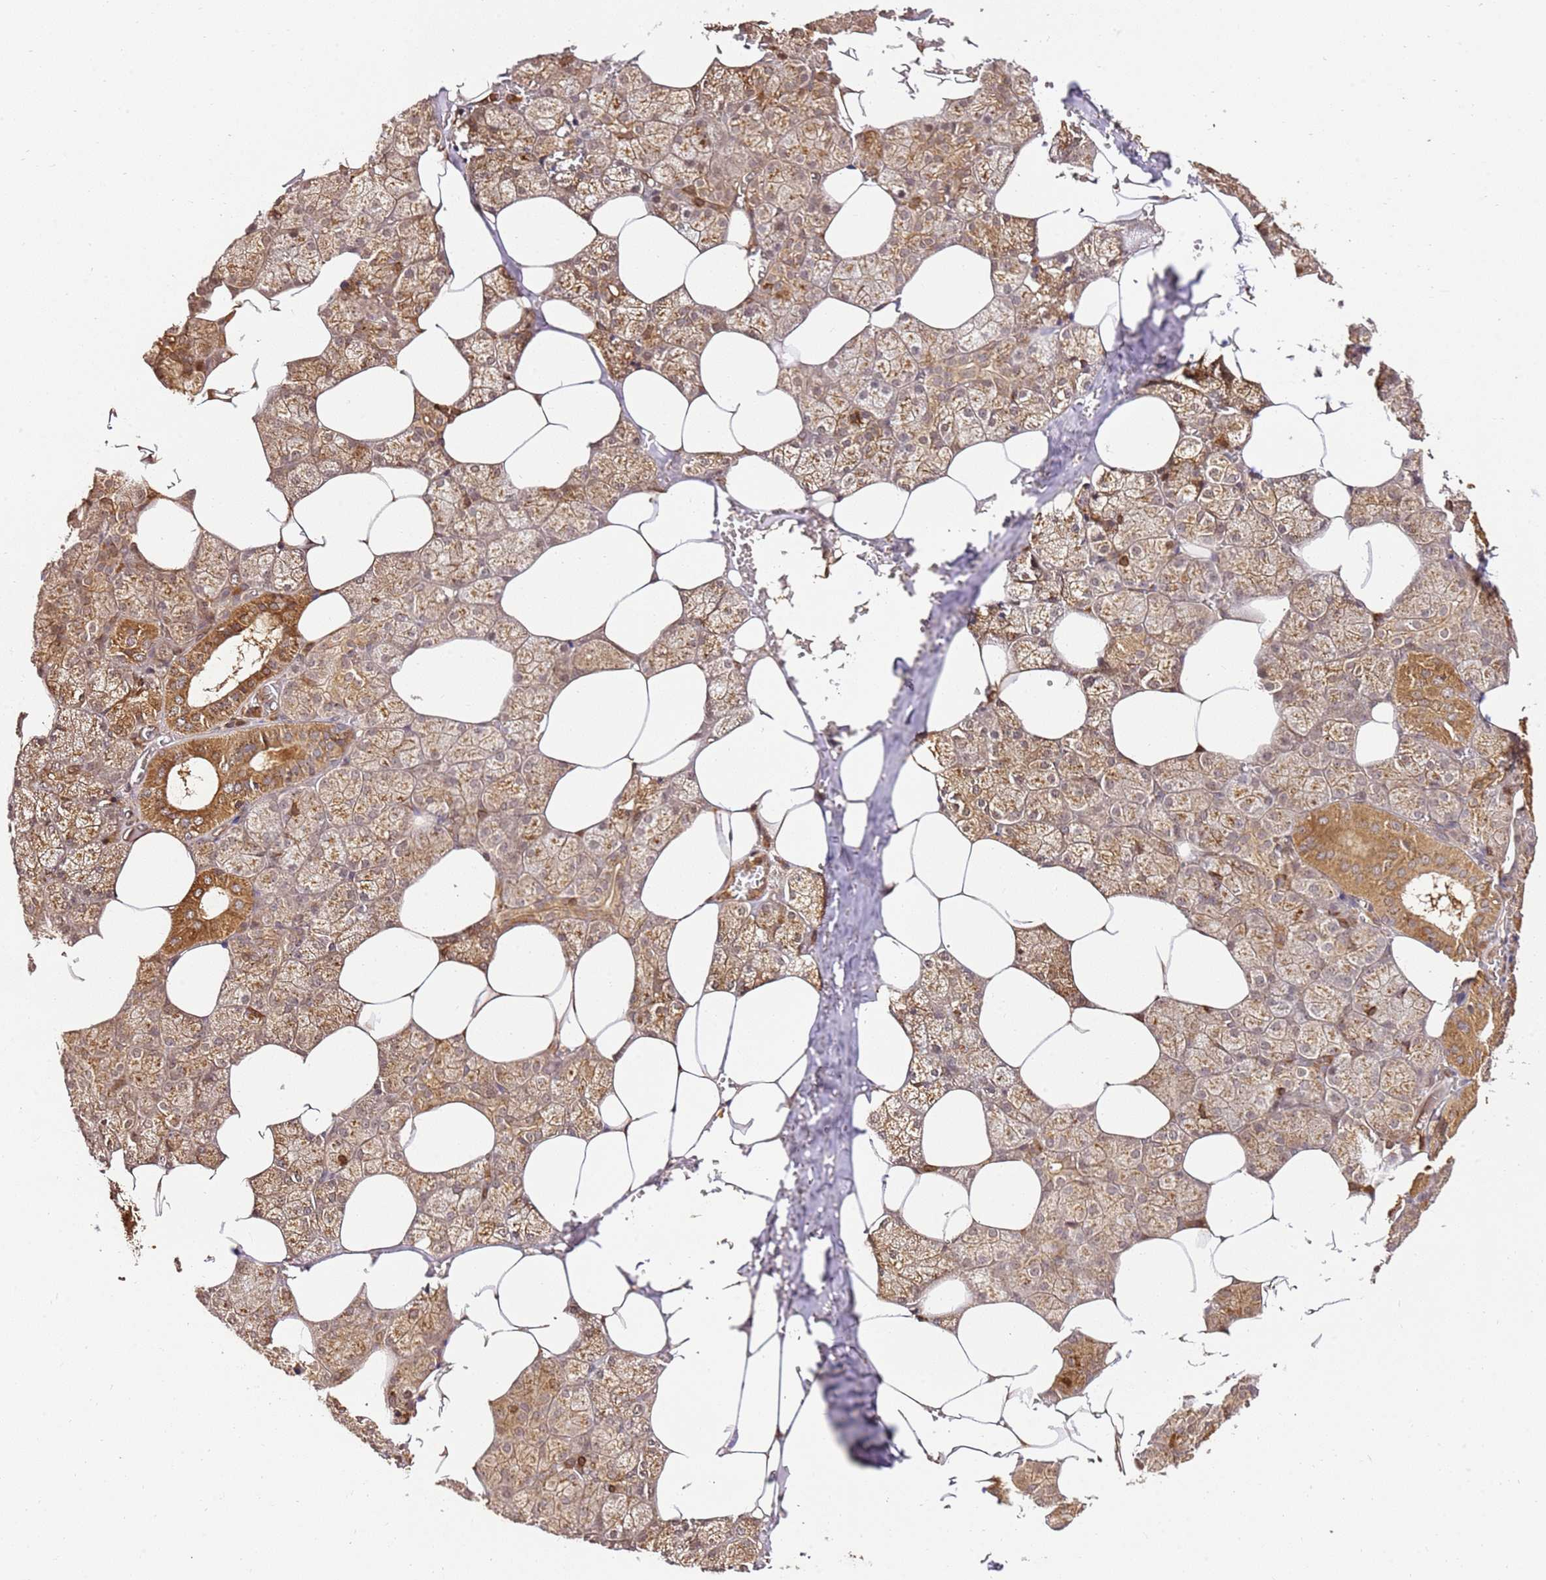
{"staining": {"intensity": "moderate", "quantity": ">75%", "location": "cytoplasmic/membranous"}, "tissue": "salivary gland", "cell_type": "Glandular cells", "image_type": "normal", "snomed": [{"axis": "morphology", "description": "Normal tissue, NOS"}, {"axis": "topography", "description": "Salivary gland"}], "caption": "Protein expression by immunohistochemistry (IHC) demonstrates moderate cytoplasmic/membranous positivity in about >75% of glandular cells in normal salivary gland.", "gene": "KATNAL2", "patient": {"sex": "male", "age": 62}}